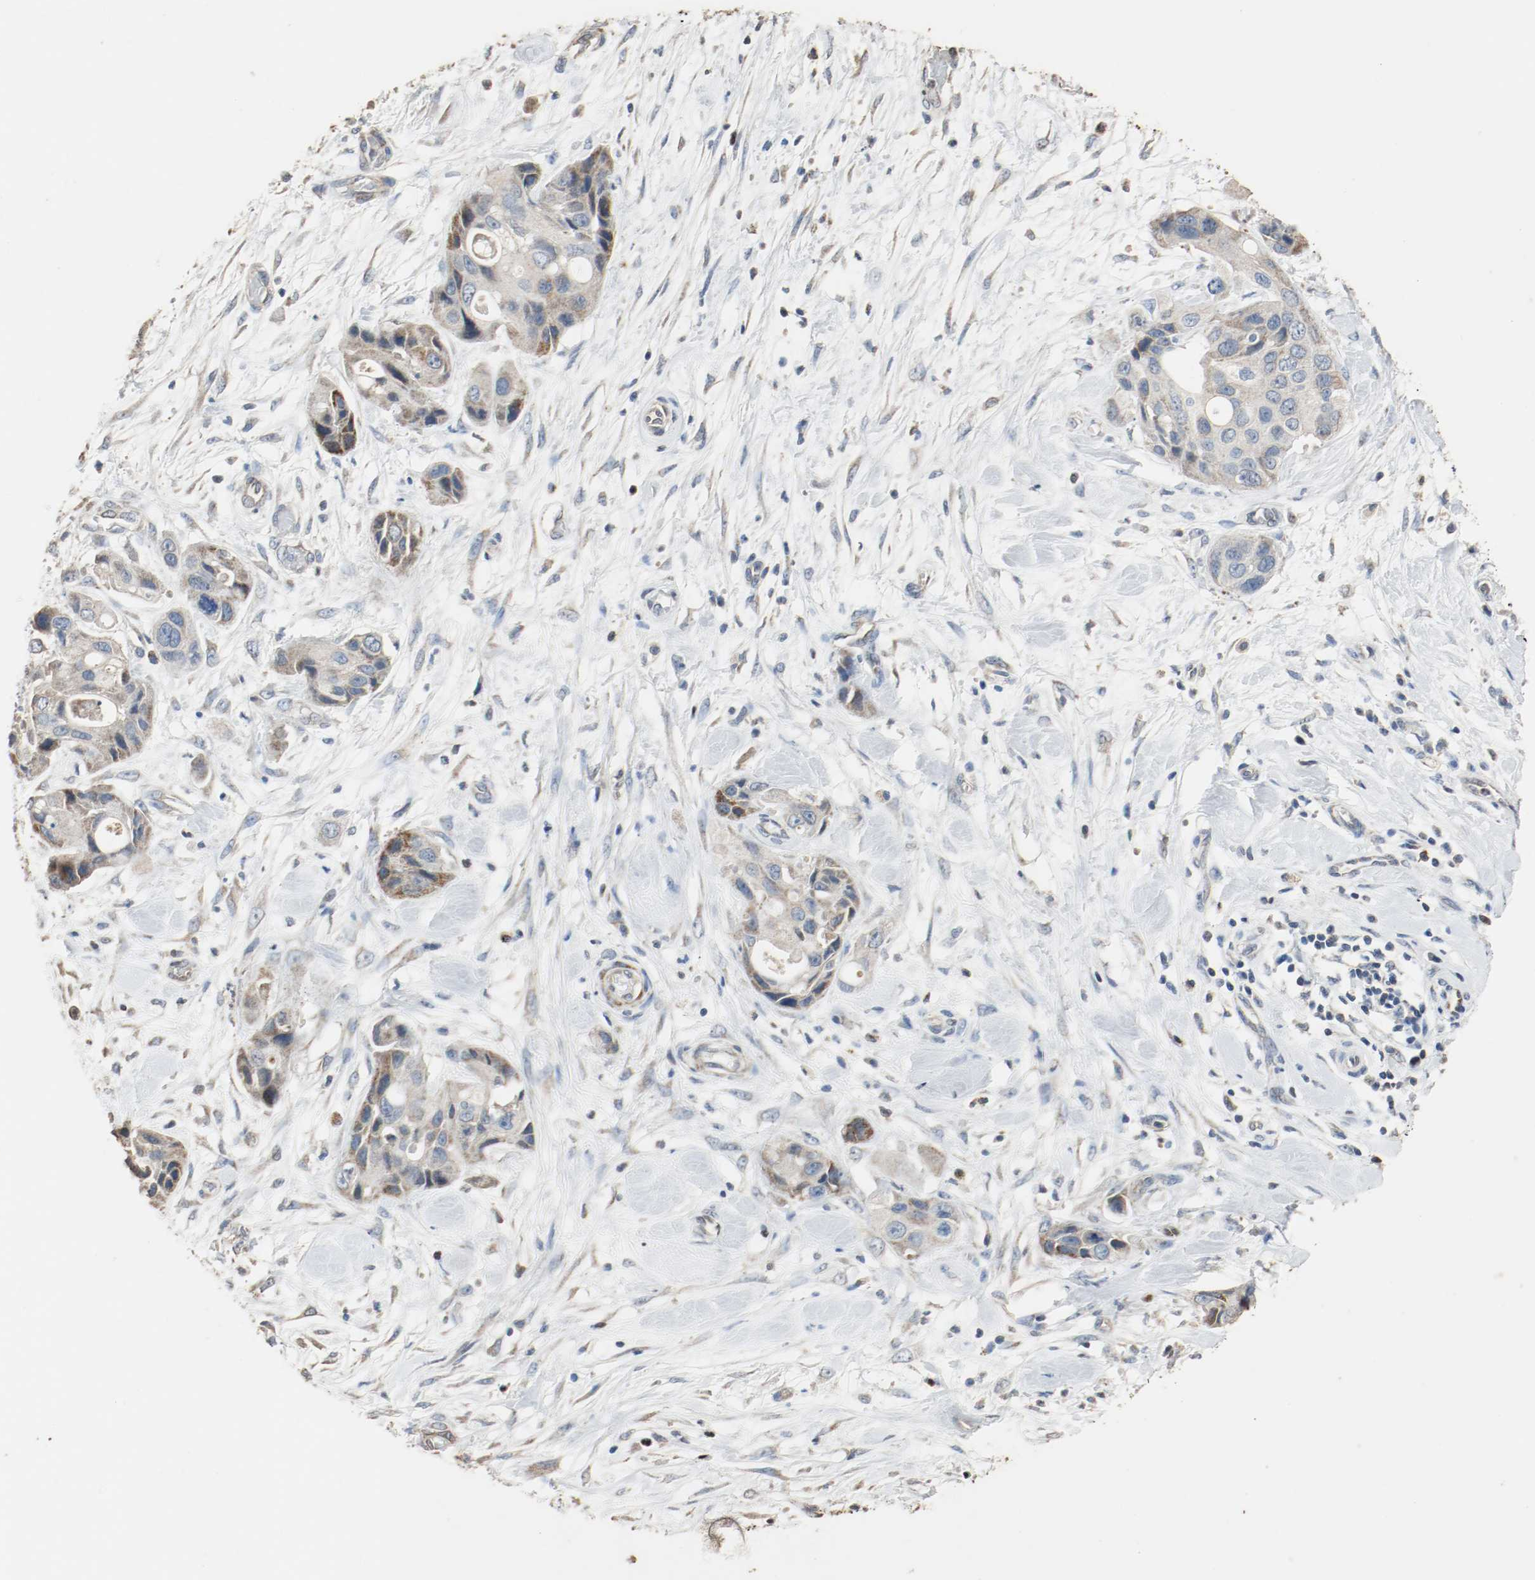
{"staining": {"intensity": "strong", "quantity": ">75%", "location": "cytoplasmic/membranous"}, "tissue": "pancreatic cancer", "cell_type": "Tumor cells", "image_type": "cancer", "snomed": [{"axis": "morphology", "description": "Adenocarcinoma, NOS"}, {"axis": "topography", "description": "Pancreas"}], "caption": "The immunohistochemical stain shows strong cytoplasmic/membranous expression in tumor cells of pancreatic cancer (adenocarcinoma) tissue.", "gene": "ALDH4A1", "patient": {"sex": "female", "age": 60}}